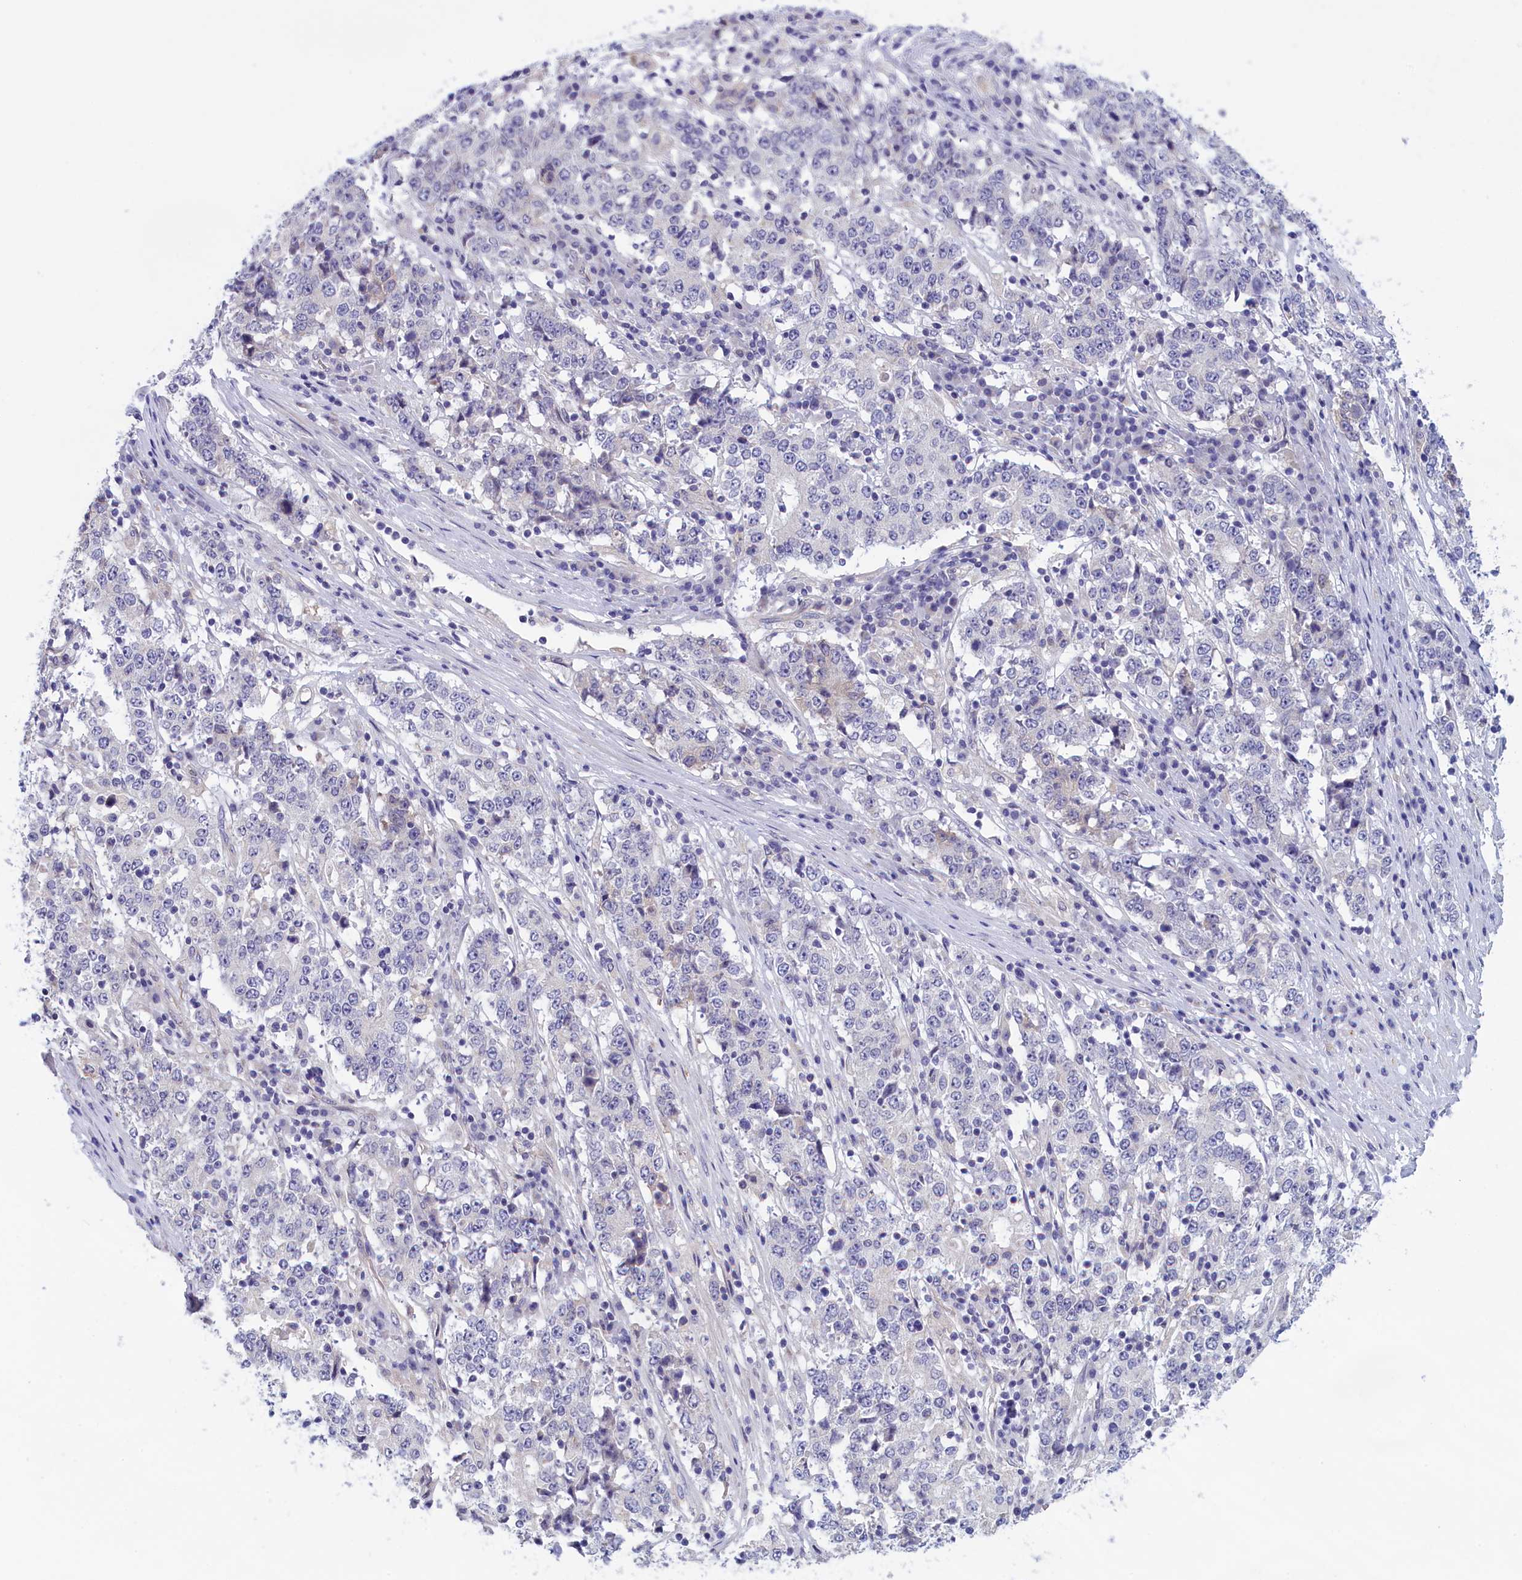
{"staining": {"intensity": "negative", "quantity": "none", "location": "none"}, "tissue": "stomach cancer", "cell_type": "Tumor cells", "image_type": "cancer", "snomed": [{"axis": "morphology", "description": "Adenocarcinoma, NOS"}, {"axis": "topography", "description": "Stomach"}], "caption": "The immunohistochemistry image has no significant expression in tumor cells of adenocarcinoma (stomach) tissue.", "gene": "IGFALS", "patient": {"sex": "male", "age": 59}}